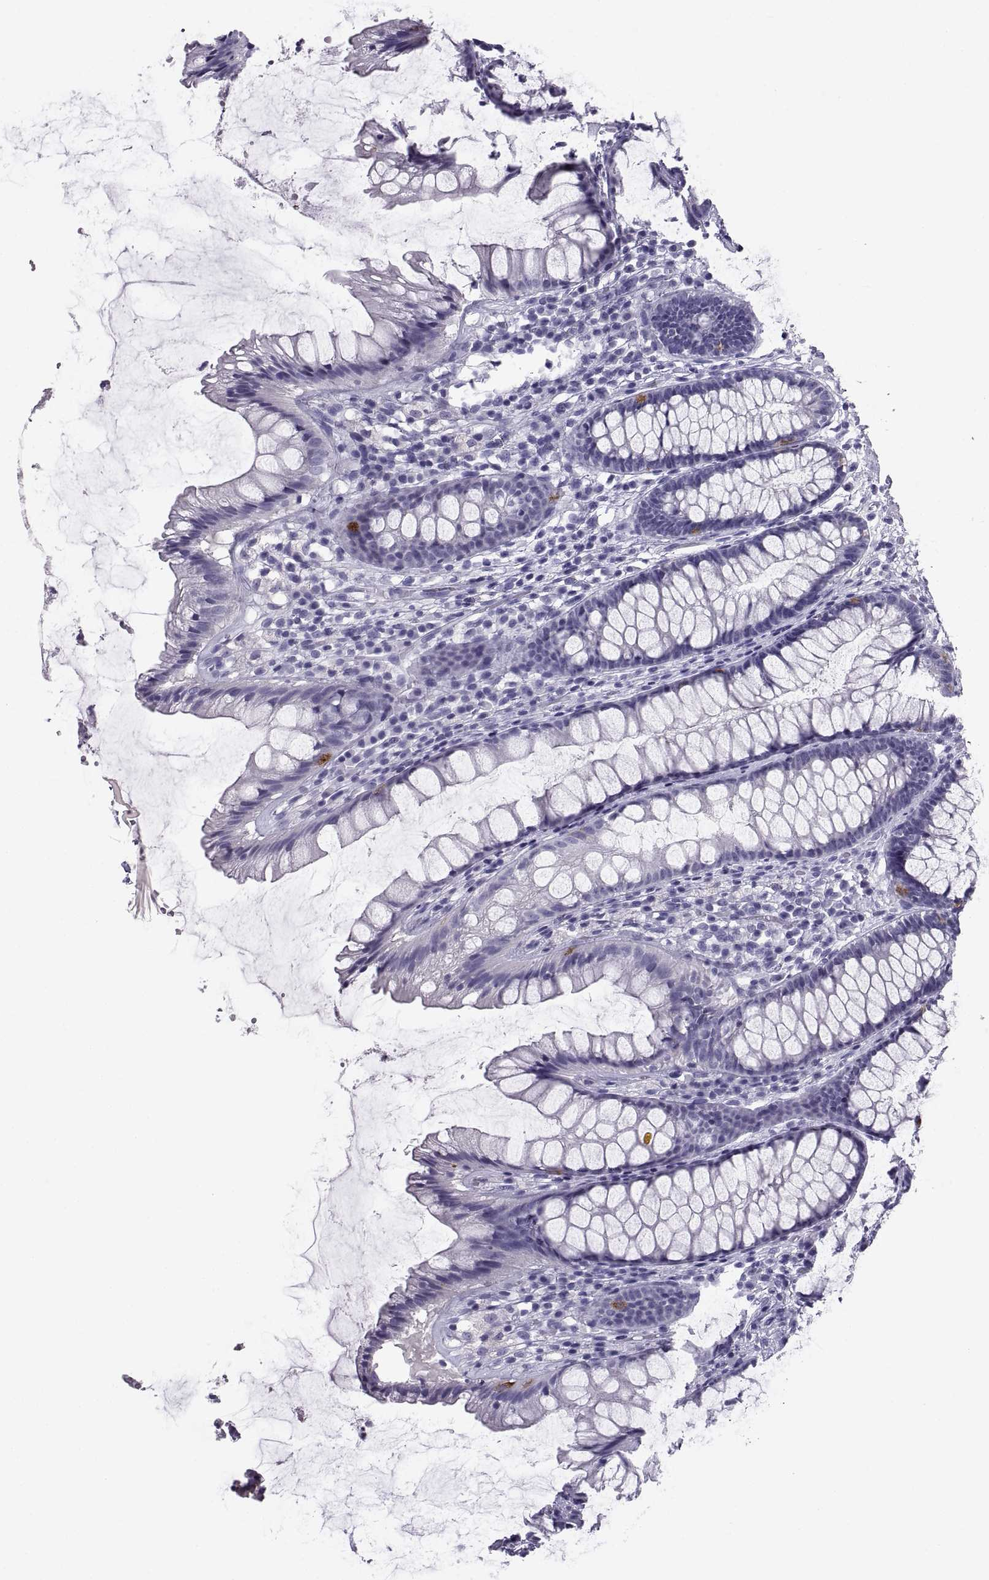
{"staining": {"intensity": "strong", "quantity": "<25%", "location": "cytoplasmic/membranous"}, "tissue": "rectum", "cell_type": "Glandular cells", "image_type": "normal", "snomed": [{"axis": "morphology", "description": "Normal tissue, NOS"}, {"axis": "topography", "description": "Rectum"}], "caption": "Protein staining of unremarkable rectum shows strong cytoplasmic/membranous staining in about <25% of glandular cells.", "gene": "PCSK1N", "patient": {"sex": "male", "age": 72}}